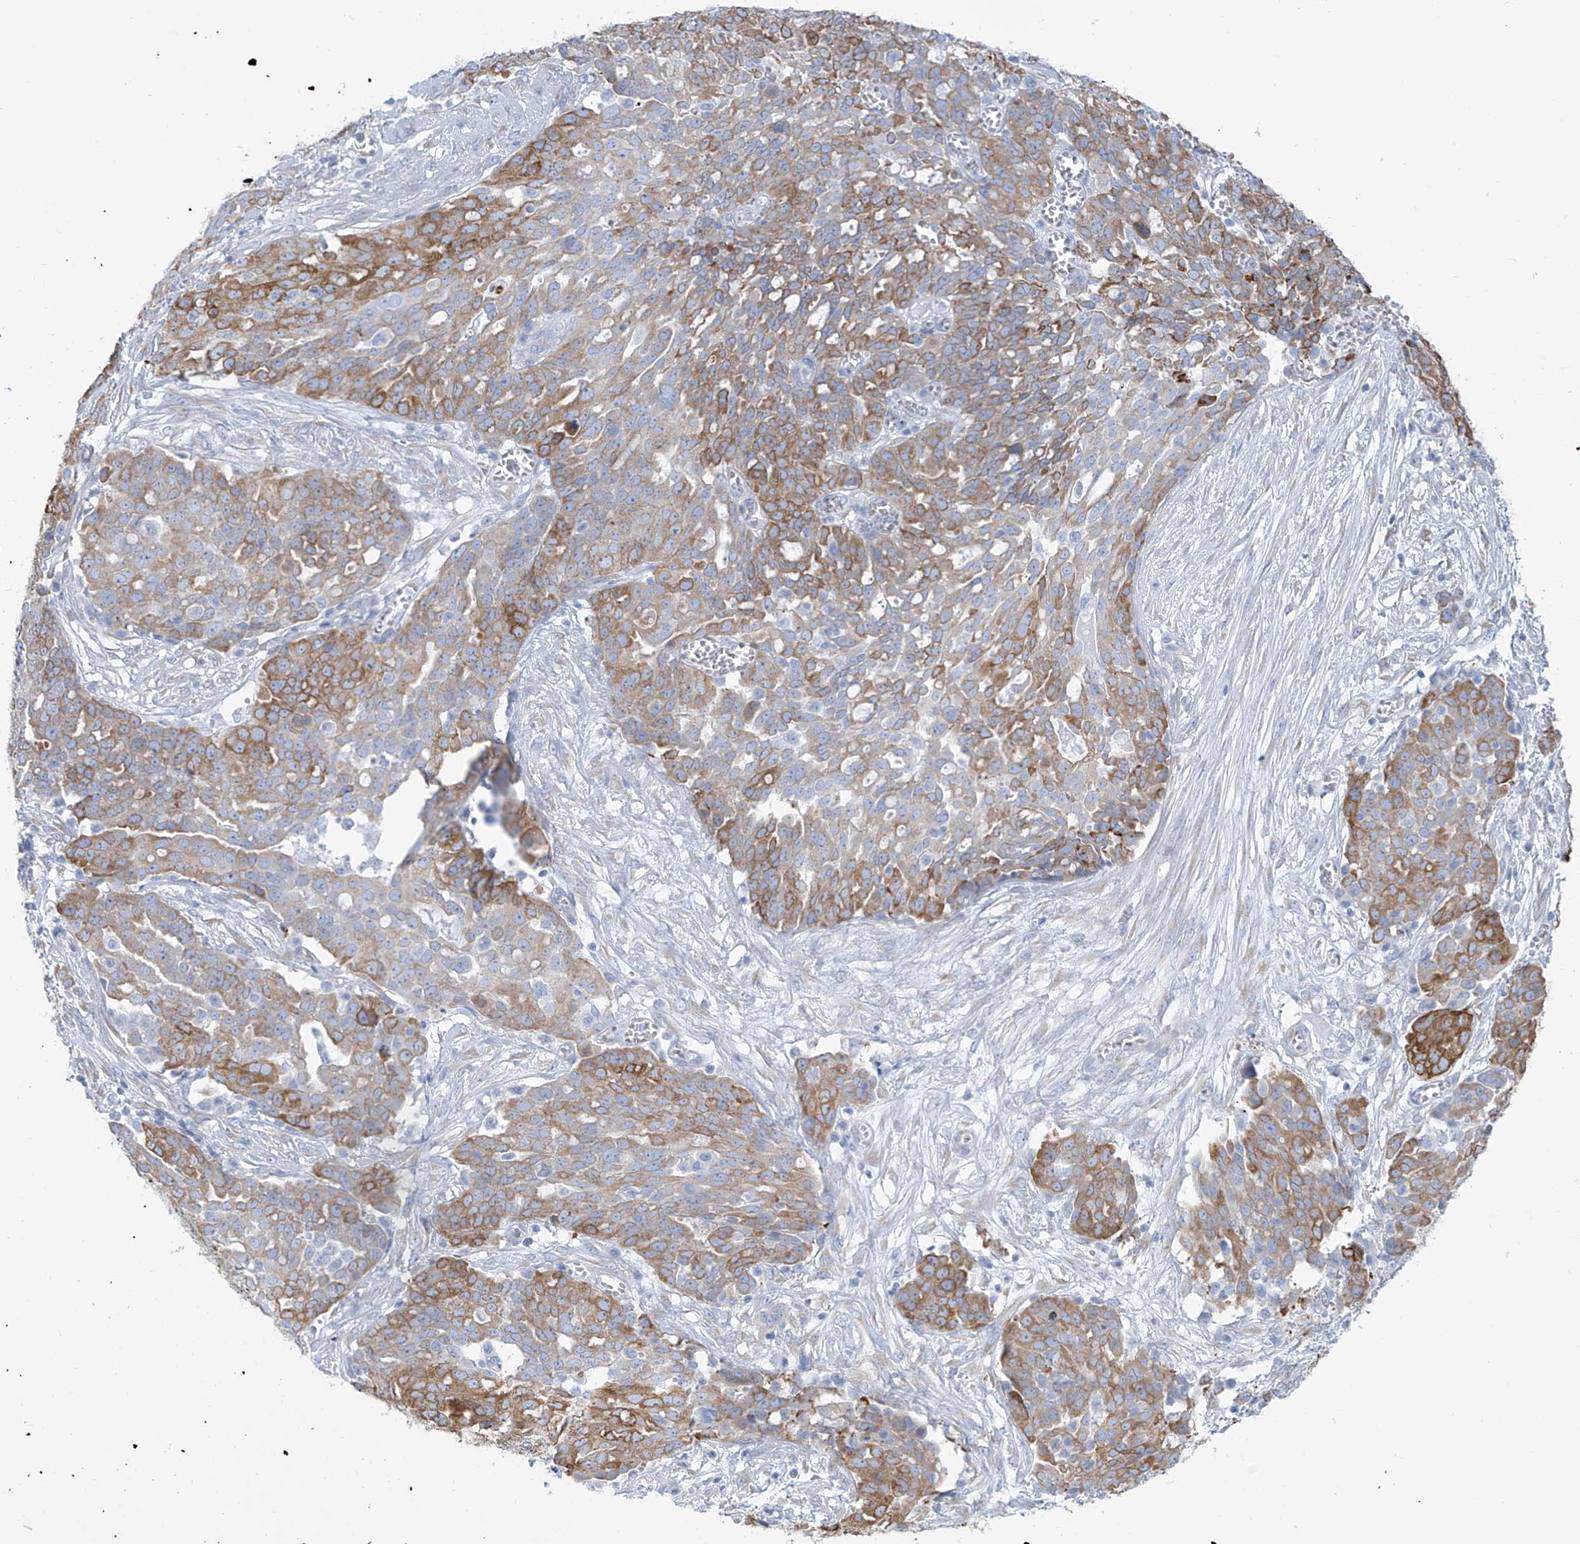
{"staining": {"intensity": "moderate", "quantity": ">75%", "location": "cytoplasmic/membranous"}, "tissue": "ovarian cancer", "cell_type": "Tumor cells", "image_type": "cancer", "snomed": [{"axis": "morphology", "description": "Cystadenocarcinoma, serous, NOS"}, {"axis": "topography", "description": "Soft tissue"}, {"axis": "topography", "description": "Ovary"}], "caption": "Tumor cells demonstrate medium levels of moderate cytoplasmic/membranous staining in about >75% of cells in ovarian cancer (serous cystadenocarcinoma). Immunohistochemistry (ihc) stains the protein of interest in brown and the nuclei are stained blue.", "gene": "RCN2", "patient": {"sex": "female", "age": 57}}